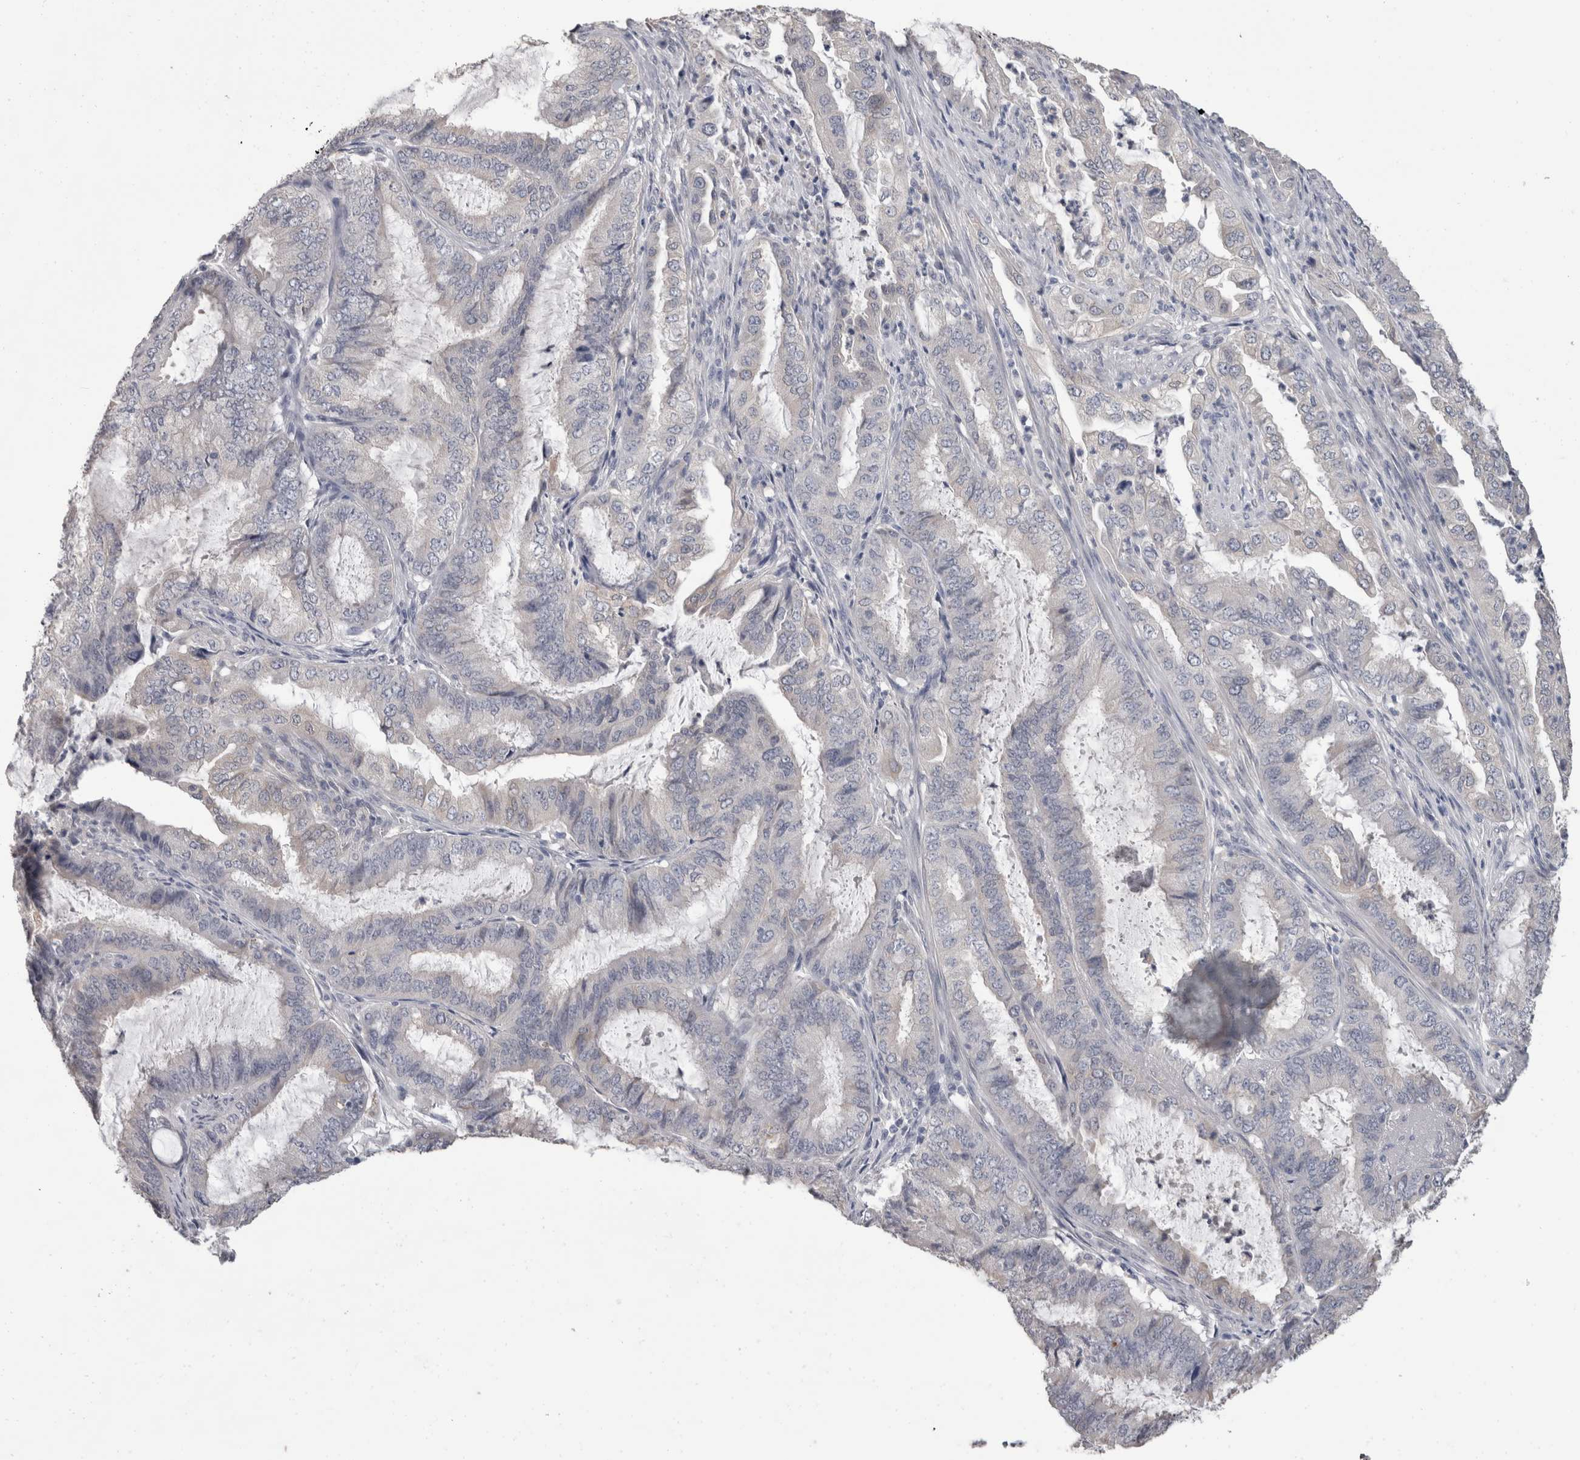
{"staining": {"intensity": "negative", "quantity": "none", "location": "none"}, "tissue": "endometrial cancer", "cell_type": "Tumor cells", "image_type": "cancer", "snomed": [{"axis": "morphology", "description": "Adenocarcinoma, NOS"}, {"axis": "topography", "description": "Endometrium"}], "caption": "The immunohistochemistry (IHC) image has no significant expression in tumor cells of adenocarcinoma (endometrial) tissue. (Stains: DAB immunohistochemistry (IHC) with hematoxylin counter stain, Microscopy: brightfield microscopy at high magnification).", "gene": "FHOD3", "patient": {"sex": "female", "age": 49}}